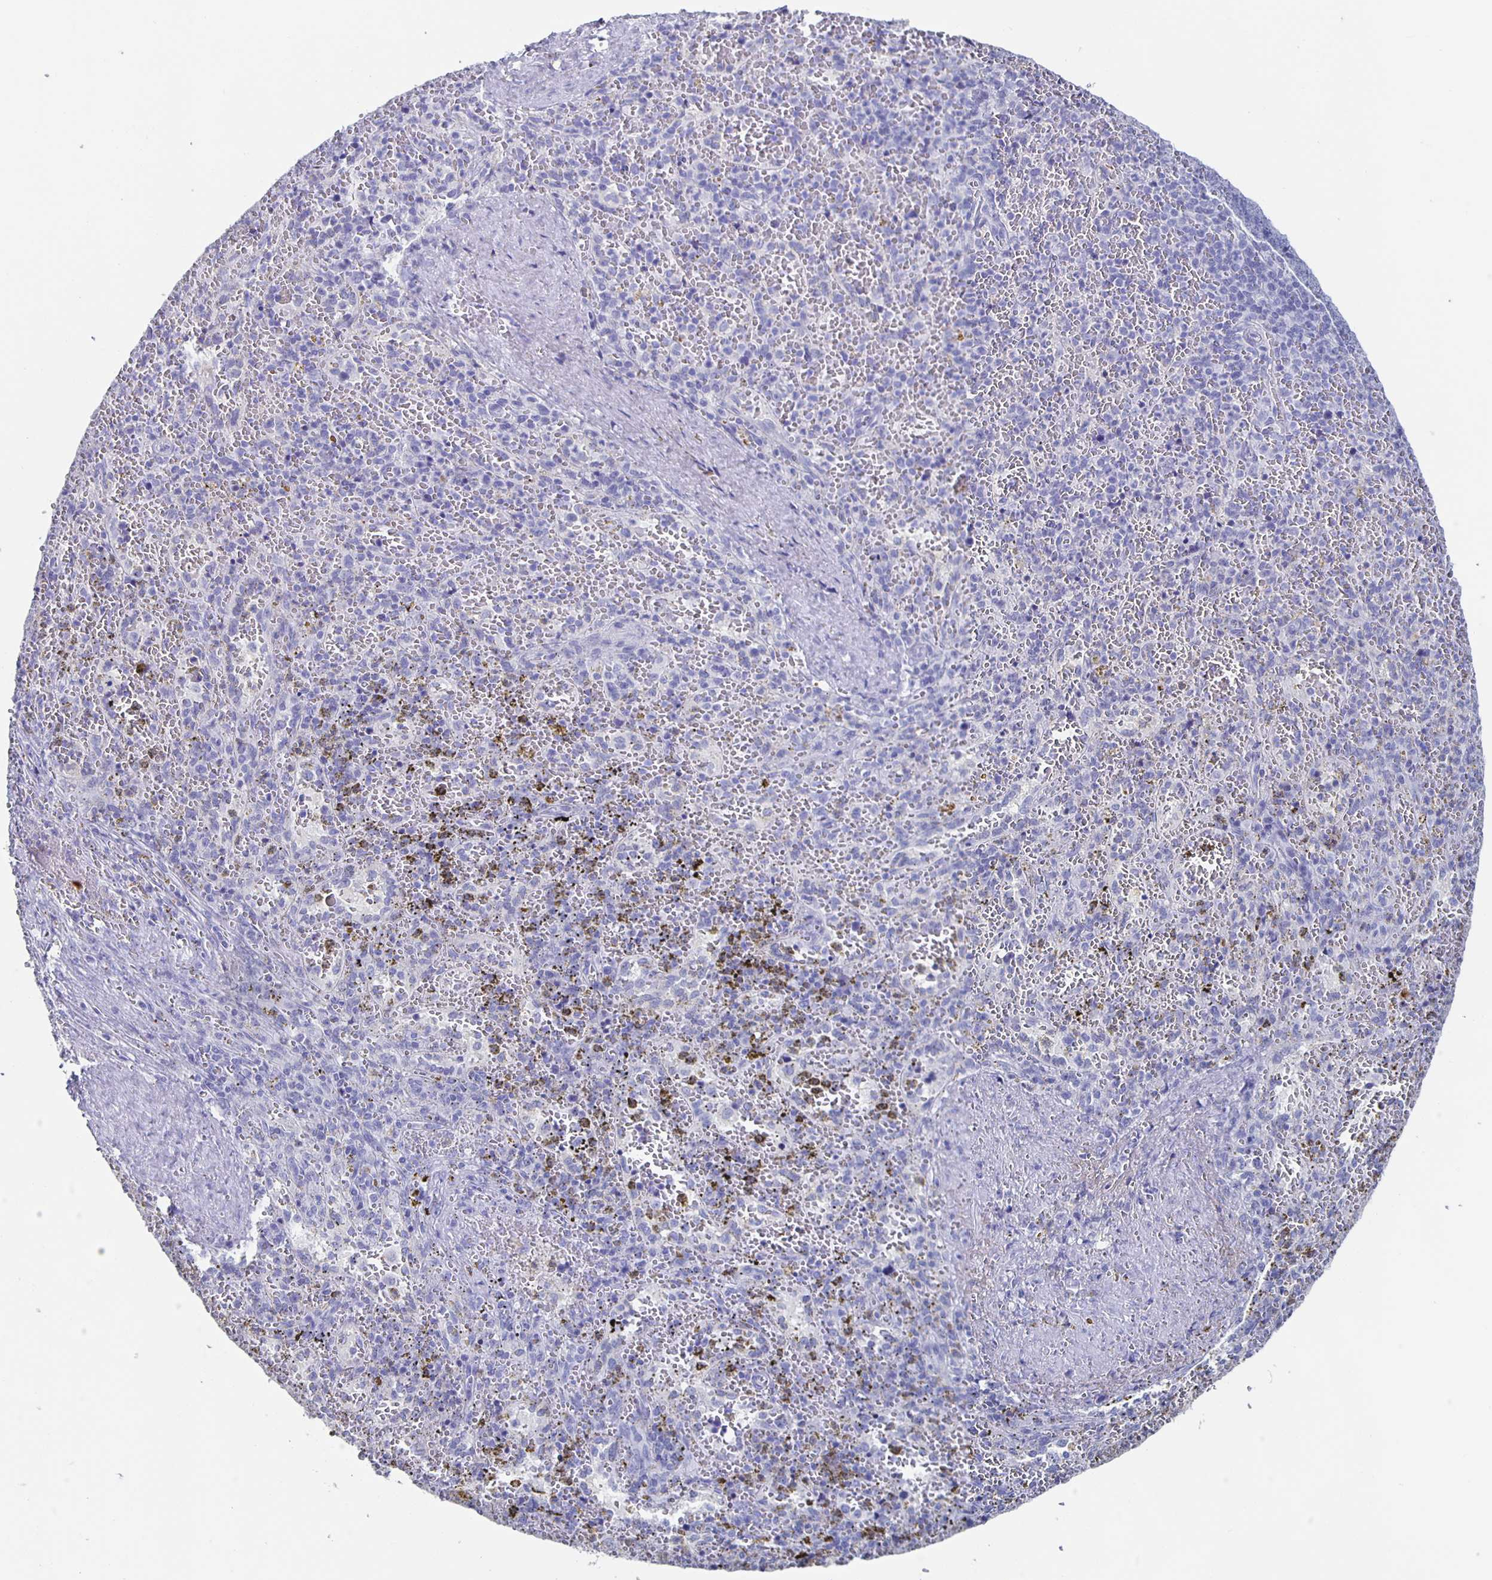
{"staining": {"intensity": "negative", "quantity": "none", "location": "none"}, "tissue": "spleen", "cell_type": "Cells in red pulp", "image_type": "normal", "snomed": [{"axis": "morphology", "description": "Normal tissue, NOS"}, {"axis": "topography", "description": "Spleen"}], "caption": "Immunohistochemical staining of normal spleen reveals no significant staining in cells in red pulp. The staining was performed using DAB to visualize the protein expression in brown, while the nuclei were stained in blue with hematoxylin (Magnification: 20x).", "gene": "FGA", "patient": {"sex": "female", "age": 50}}